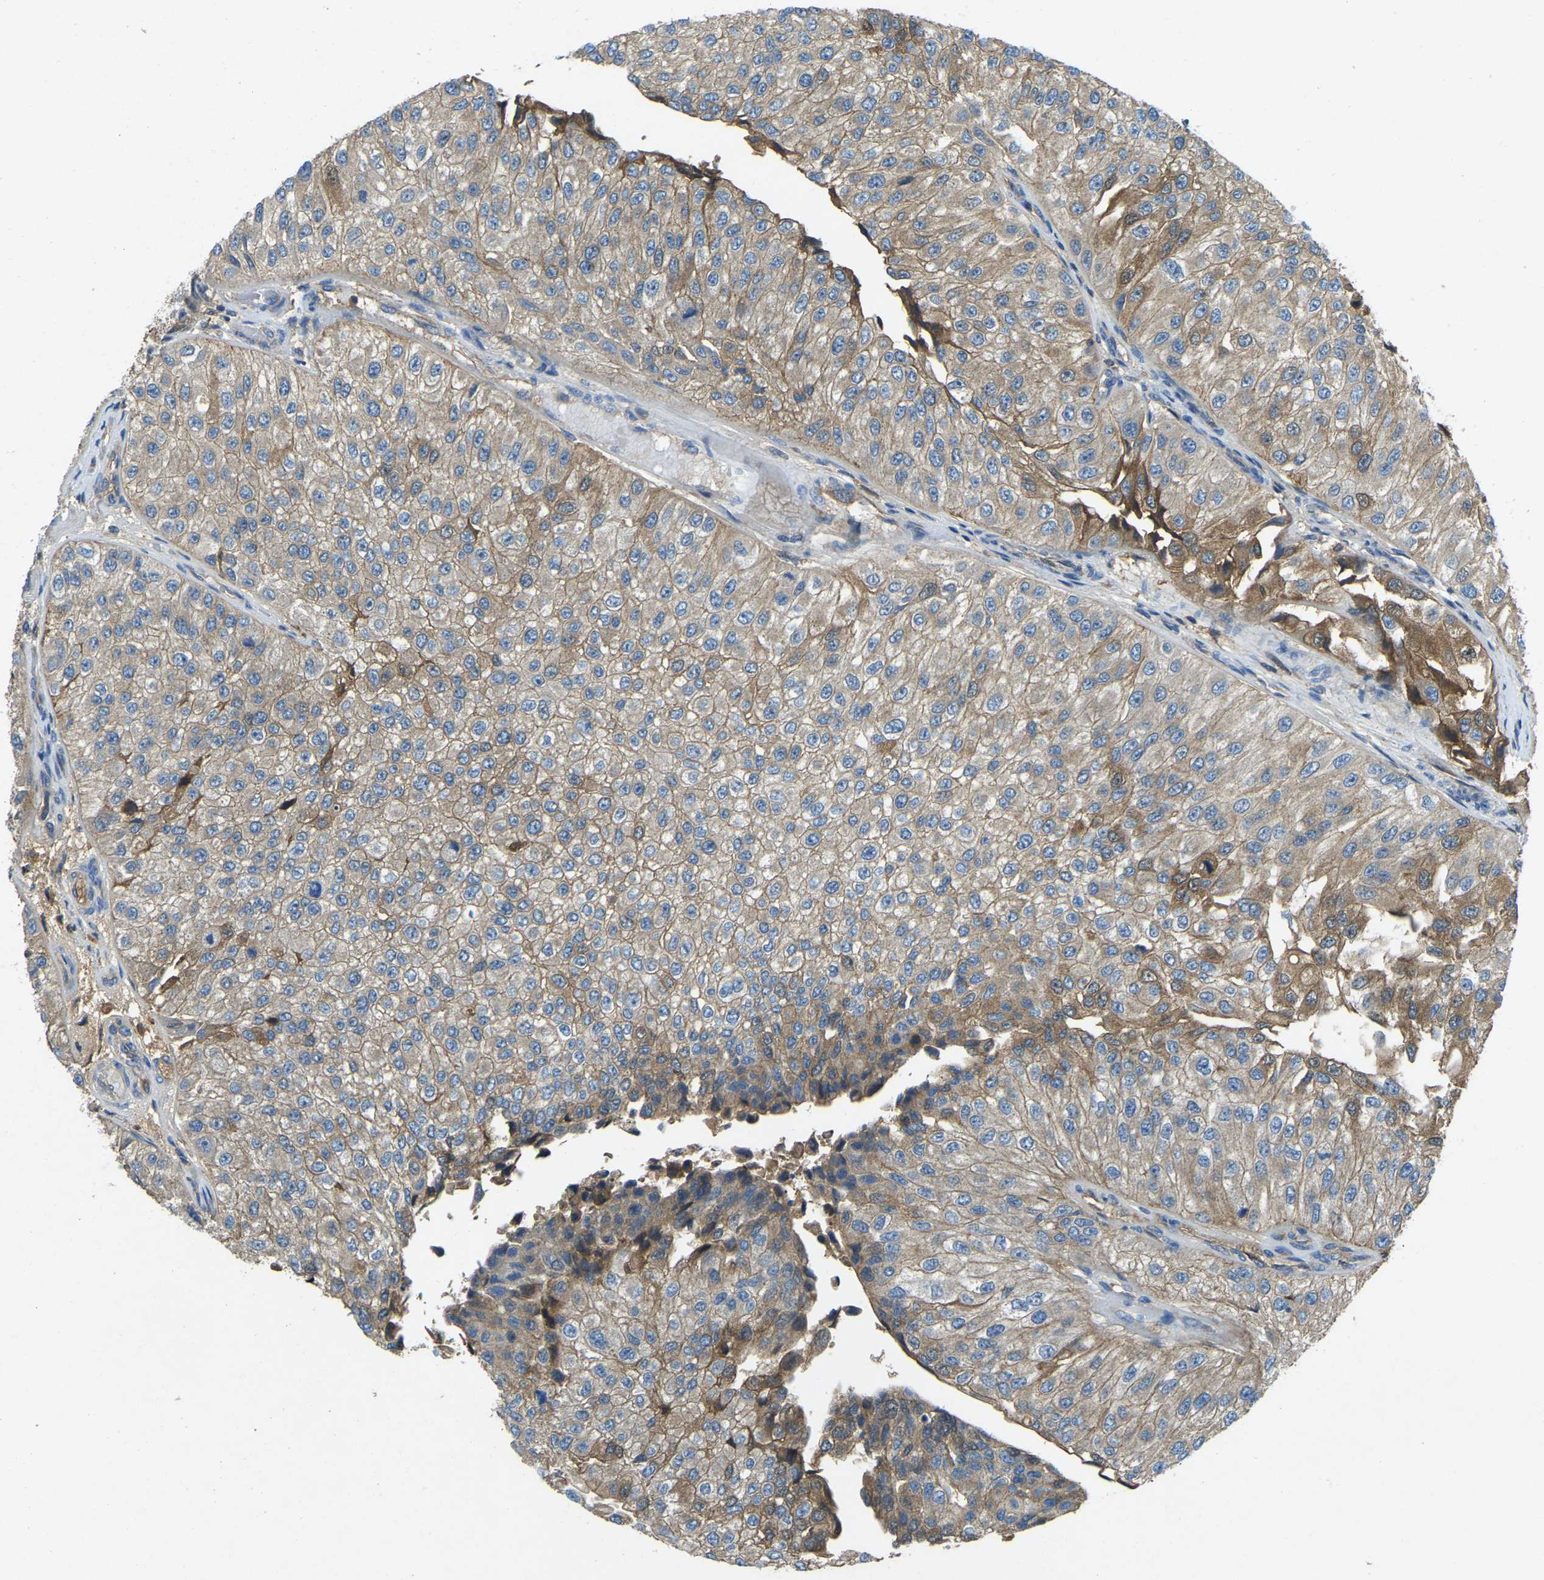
{"staining": {"intensity": "weak", "quantity": ">75%", "location": "cytoplasmic/membranous"}, "tissue": "urothelial cancer", "cell_type": "Tumor cells", "image_type": "cancer", "snomed": [{"axis": "morphology", "description": "Urothelial carcinoma, High grade"}, {"axis": "topography", "description": "Kidney"}, {"axis": "topography", "description": "Urinary bladder"}], "caption": "Brown immunohistochemical staining in urothelial cancer shows weak cytoplasmic/membranous expression in approximately >75% of tumor cells.", "gene": "ATP8B1", "patient": {"sex": "male", "age": 77}}